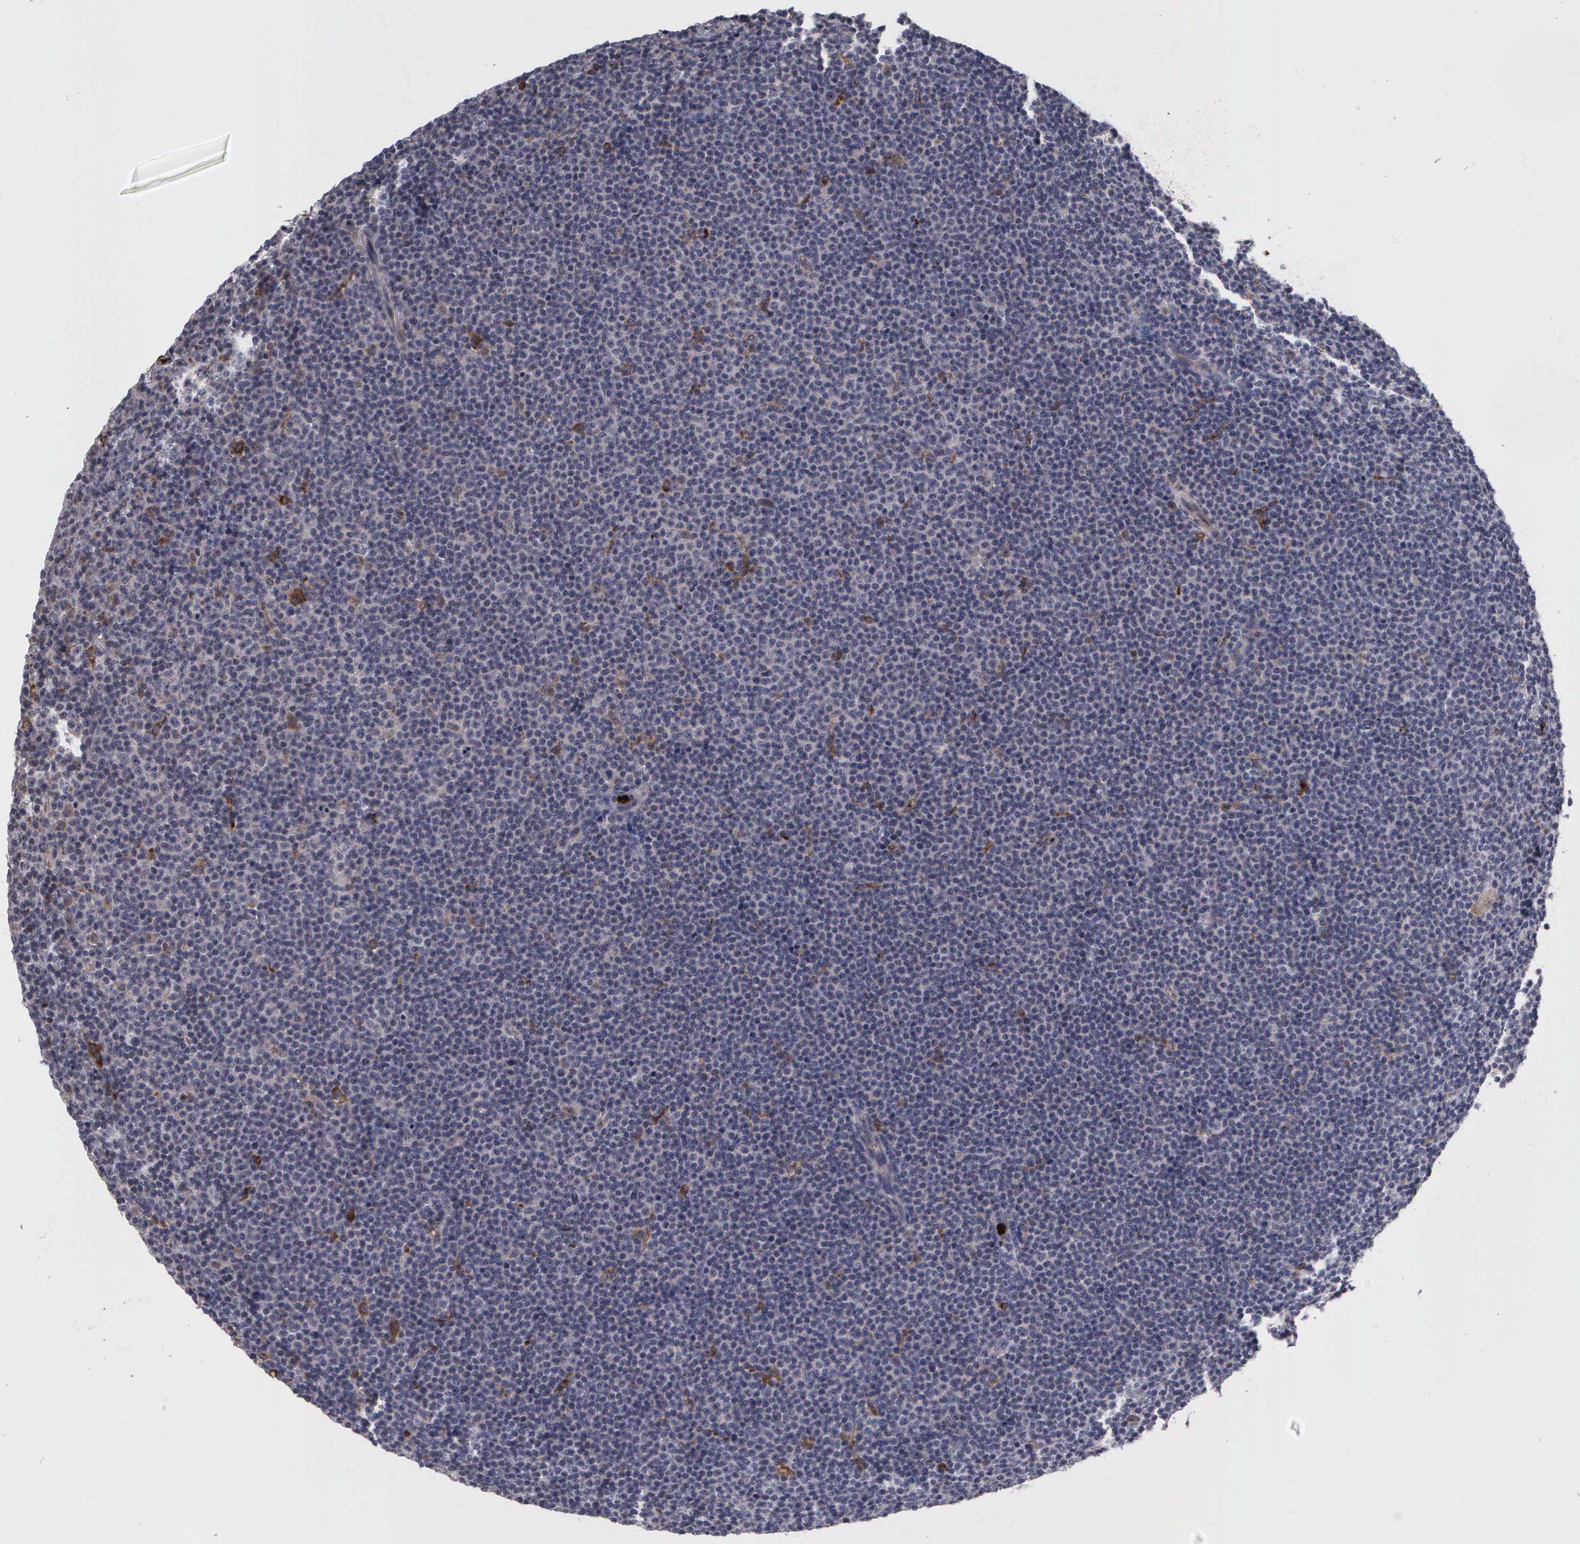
{"staining": {"intensity": "weak", "quantity": "<25%", "location": "cytoplasmic/membranous"}, "tissue": "lymphoma", "cell_type": "Tumor cells", "image_type": "cancer", "snomed": [{"axis": "morphology", "description": "Malignant lymphoma, non-Hodgkin's type, Low grade"}, {"axis": "topography", "description": "Lymph node"}], "caption": "This micrograph is of lymphoma stained with immunohistochemistry (IHC) to label a protein in brown with the nuclei are counter-stained blue. There is no staining in tumor cells.", "gene": "MMP9", "patient": {"sex": "female", "age": 69}}